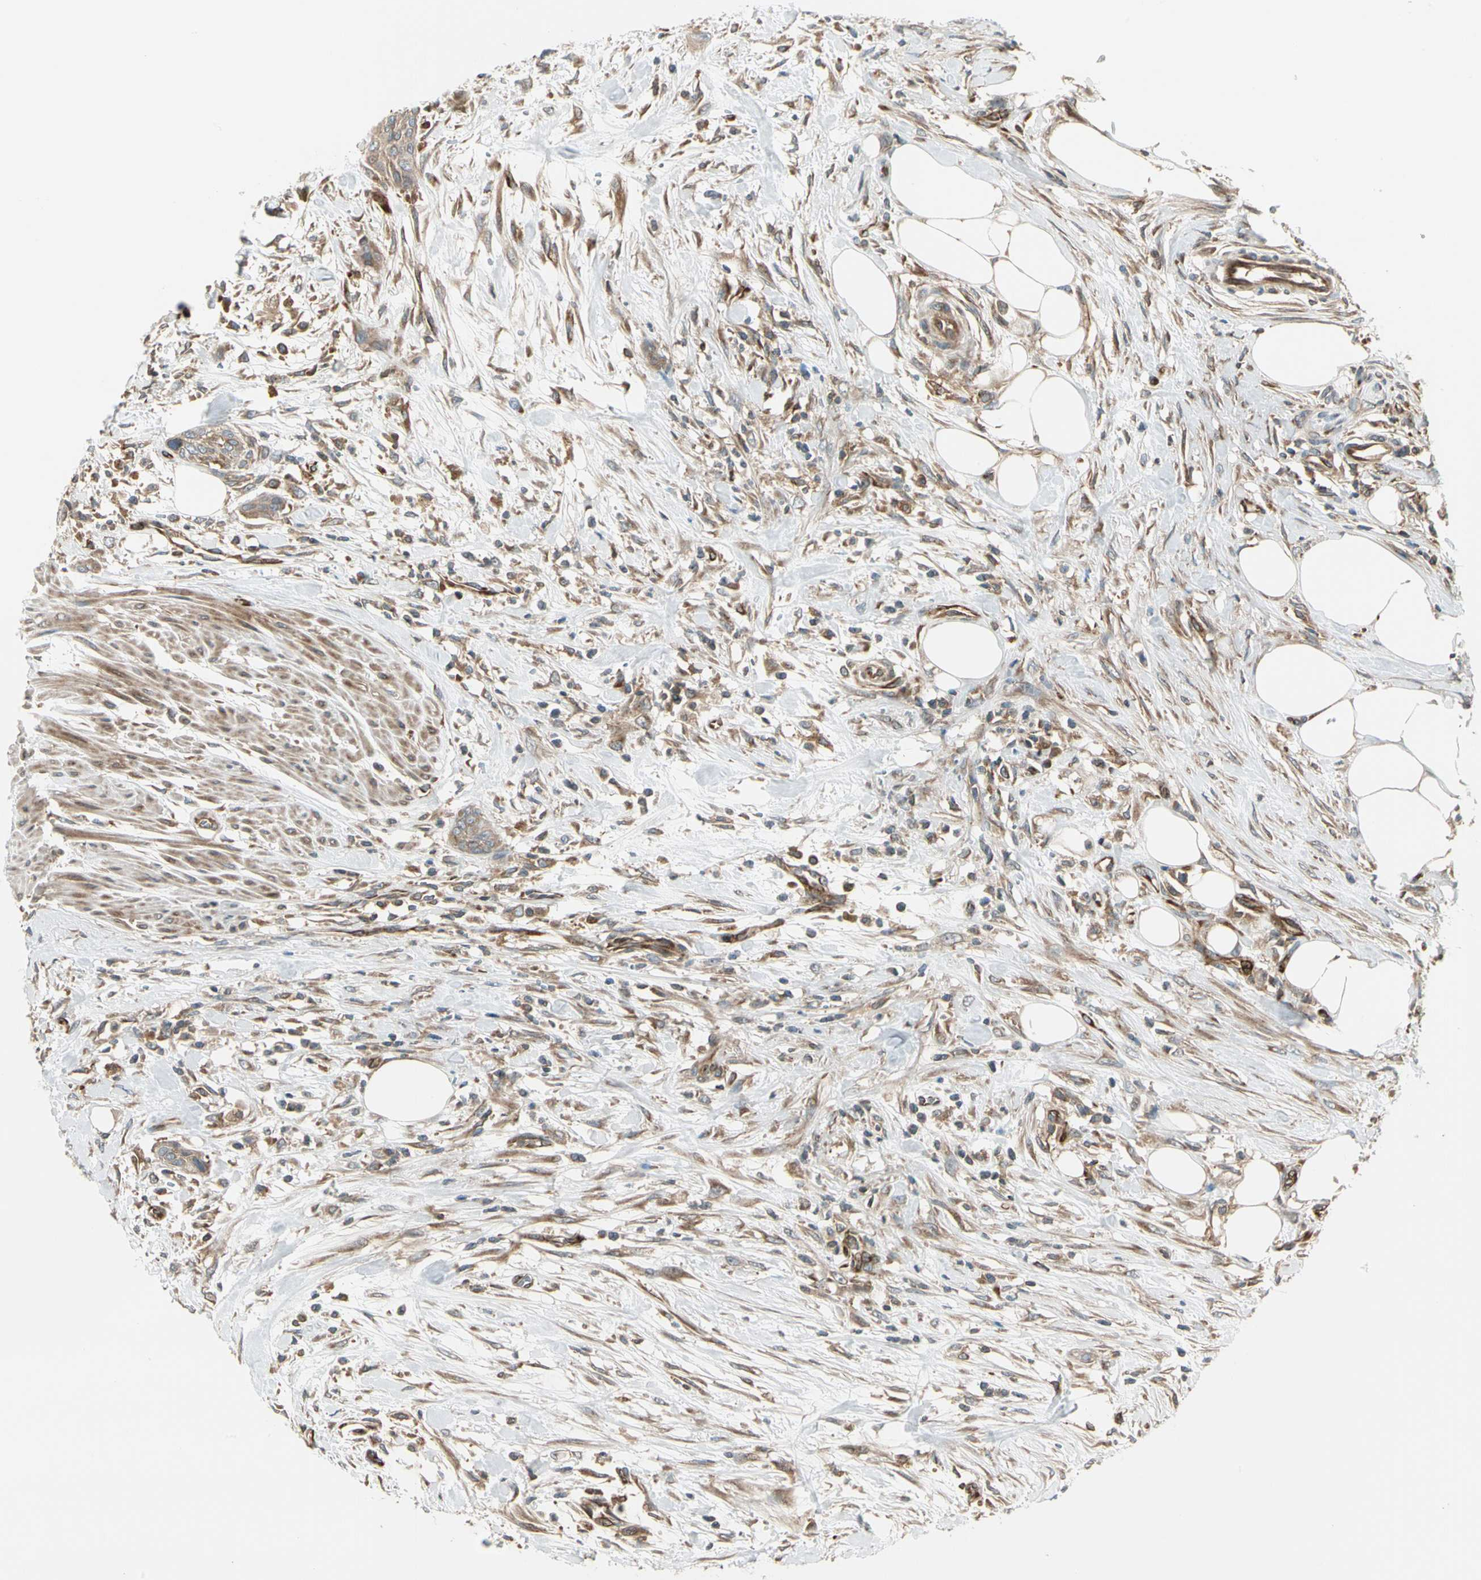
{"staining": {"intensity": "weak", "quantity": ">75%", "location": "cytoplasmic/membranous"}, "tissue": "urothelial cancer", "cell_type": "Tumor cells", "image_type": "cancer", "snomed": [{"axis": "morphology", "description": "Urothelial carcinoma, High grade"}, {"axis": "topography", "description": "Urinary bladder"}], "caption": "A brown stain shows weak cytoplasmic/membranous staining of a protein in urothelial carcinoma (high-grade) tumor cells. (DAB (3,3'-diaminobenzidine) = brown stain, brightfield microscopy at high magnification).", "gene": "TRIO", "patient": {"sex": "male", "age": 35}}